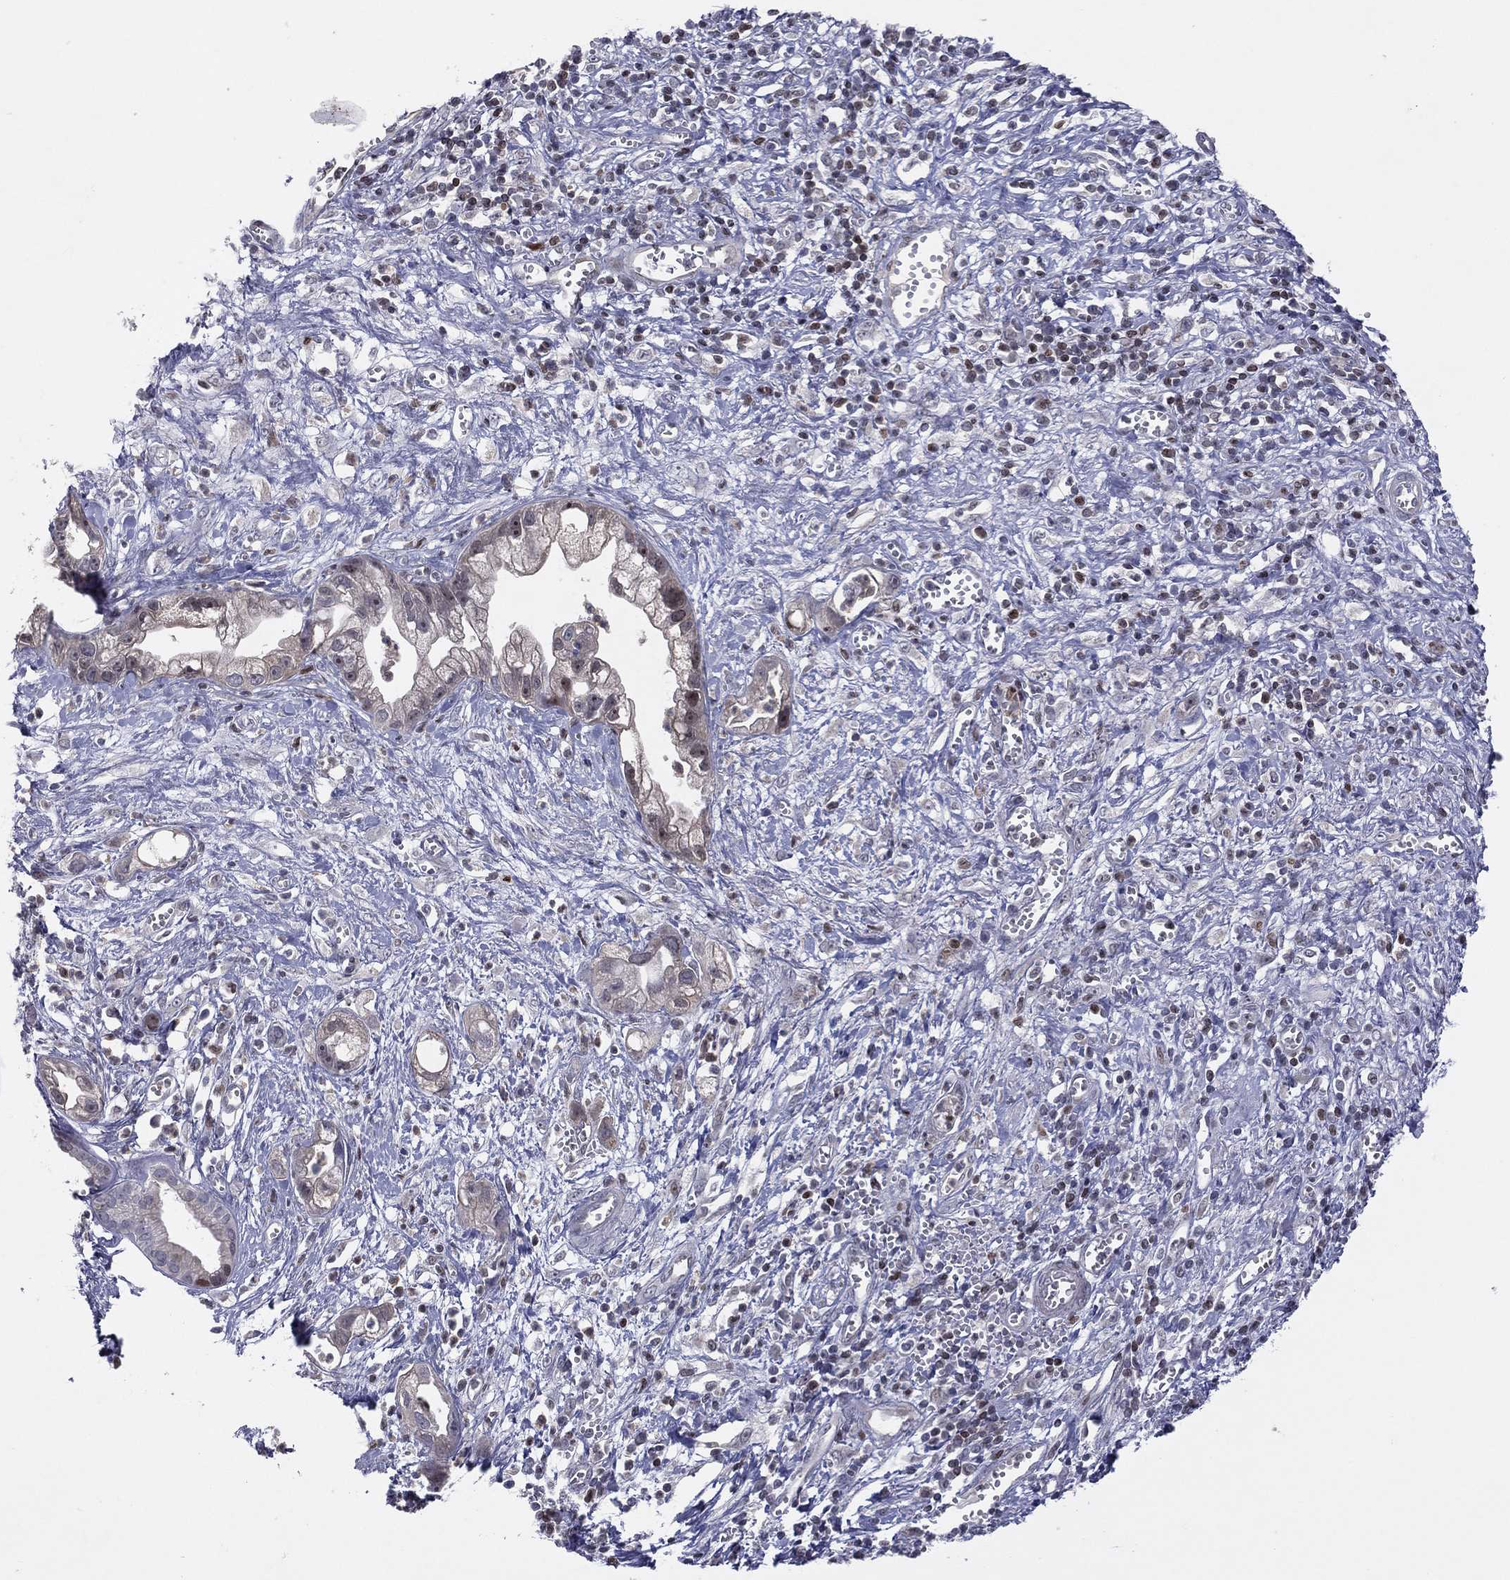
{"staining": {"intensity": "strong", "quantity": "25%-75%", "location": "nuclear"}, "tissue": "pancreatic cancer", "cell_type": "Tumor cells", "image_type": "cancer", "snomed": [{"axis": "morphology", "description": "Adenocarcinoma, NOS"}, {"axis": "topography", "description": "Pancreas"}], "caption": "This is an image of immunohistochemistry staining of adenocarcinoma (pancreatic), which shows strong positivity in the nuclear of tumor cells.", "gene": "DBF4B", "patient": {"sex": "female", "age": 73}}